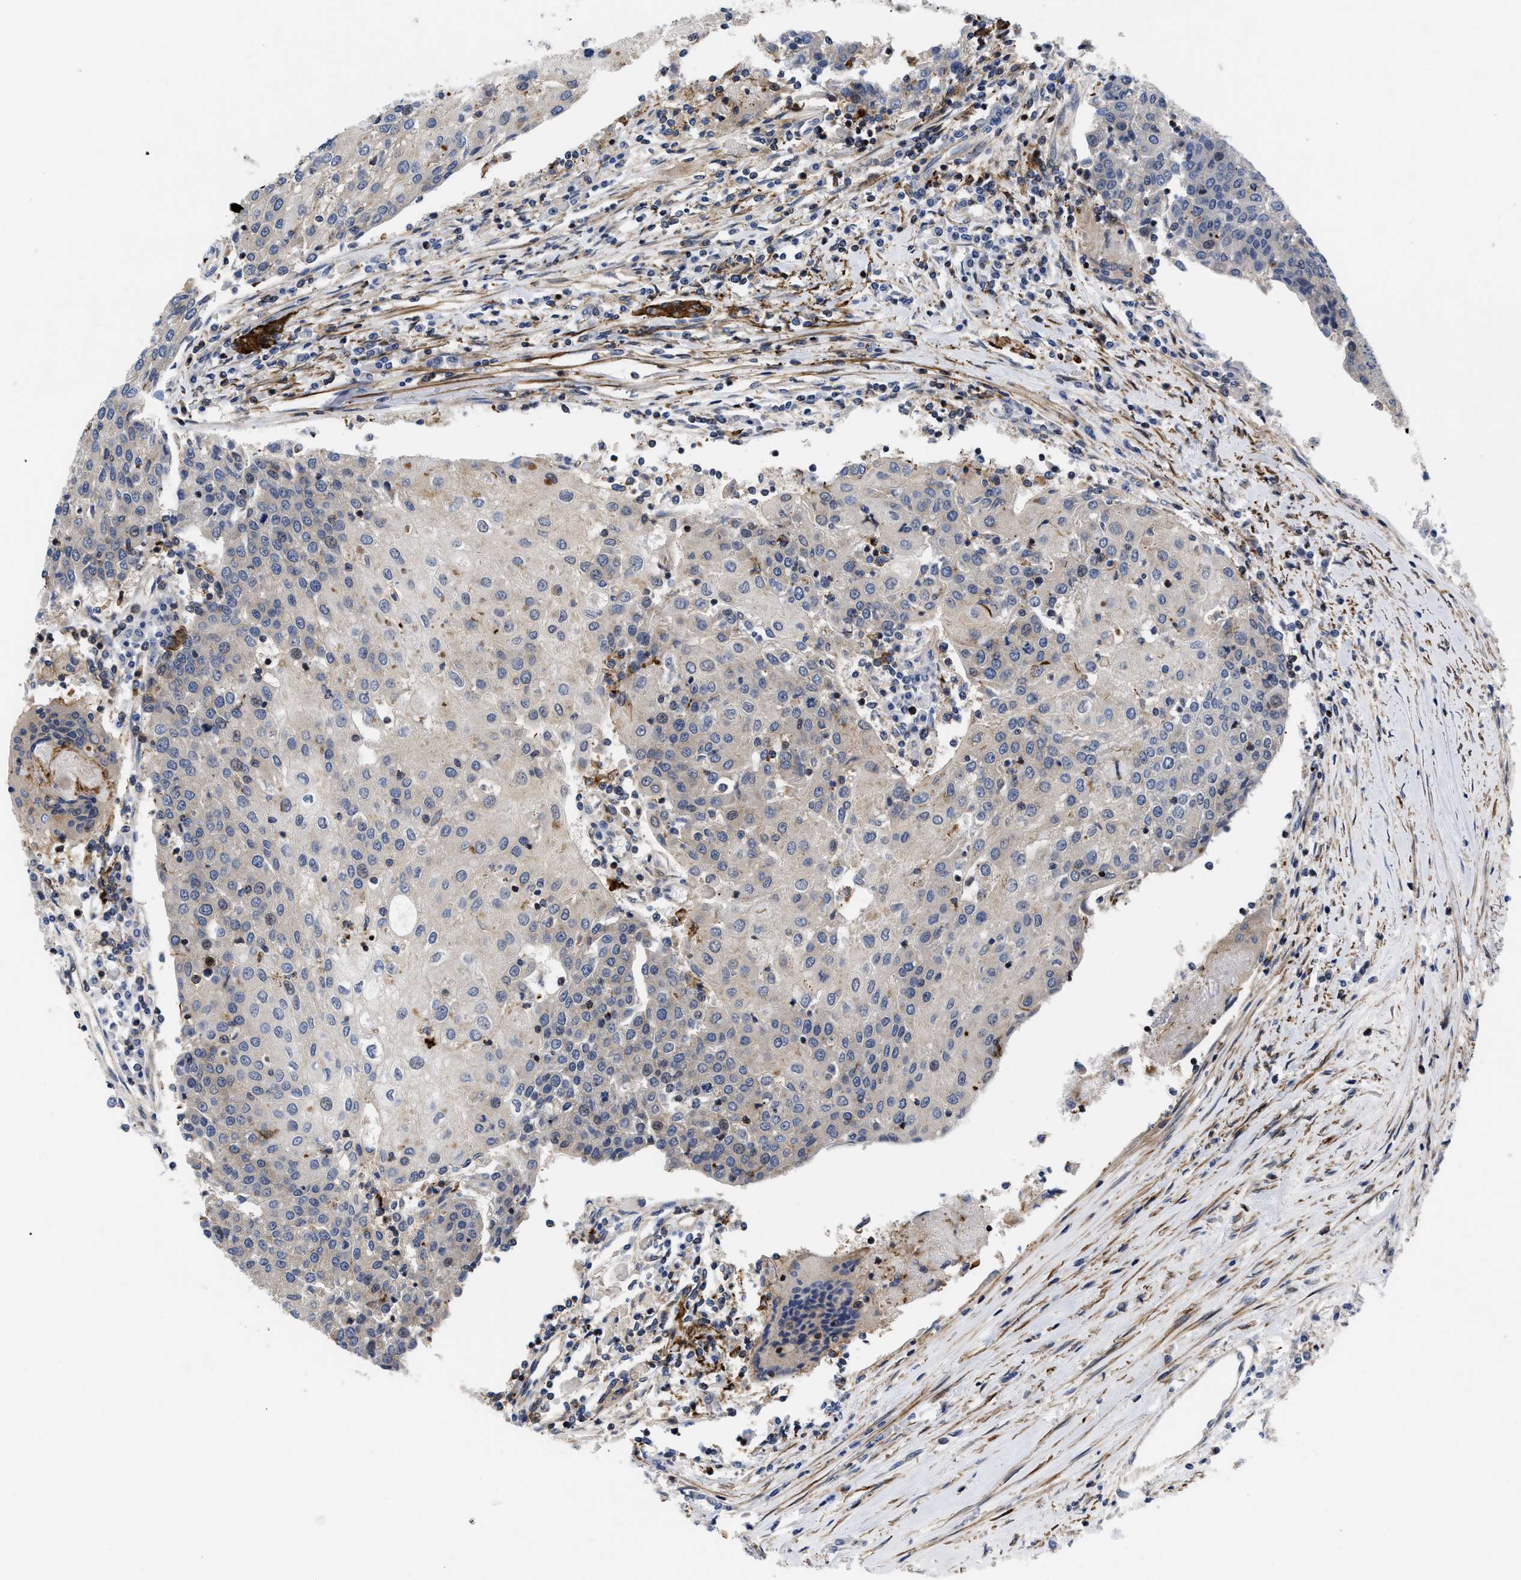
{"staining": {"intensity": "weak", "quantity": "<25%", "location": "cytoplasmic/membranous"}, "tissue": "urothelial cancer", "cell_type": "Tumor cells", "image_type": "cancer", "snomed": [{"axis": "morphology", "description": "Urothelial carcinoma, High grade"}, {"axis": "topography", "description": "Urinary bladder"}], "caption": "Immunohistochemistry (IHC) of human urothelial carcinoma (high-grade) displays no positivity in tumor cells.", "gene": "SPAST", "patient": {"sex": "female", "age": 85}}